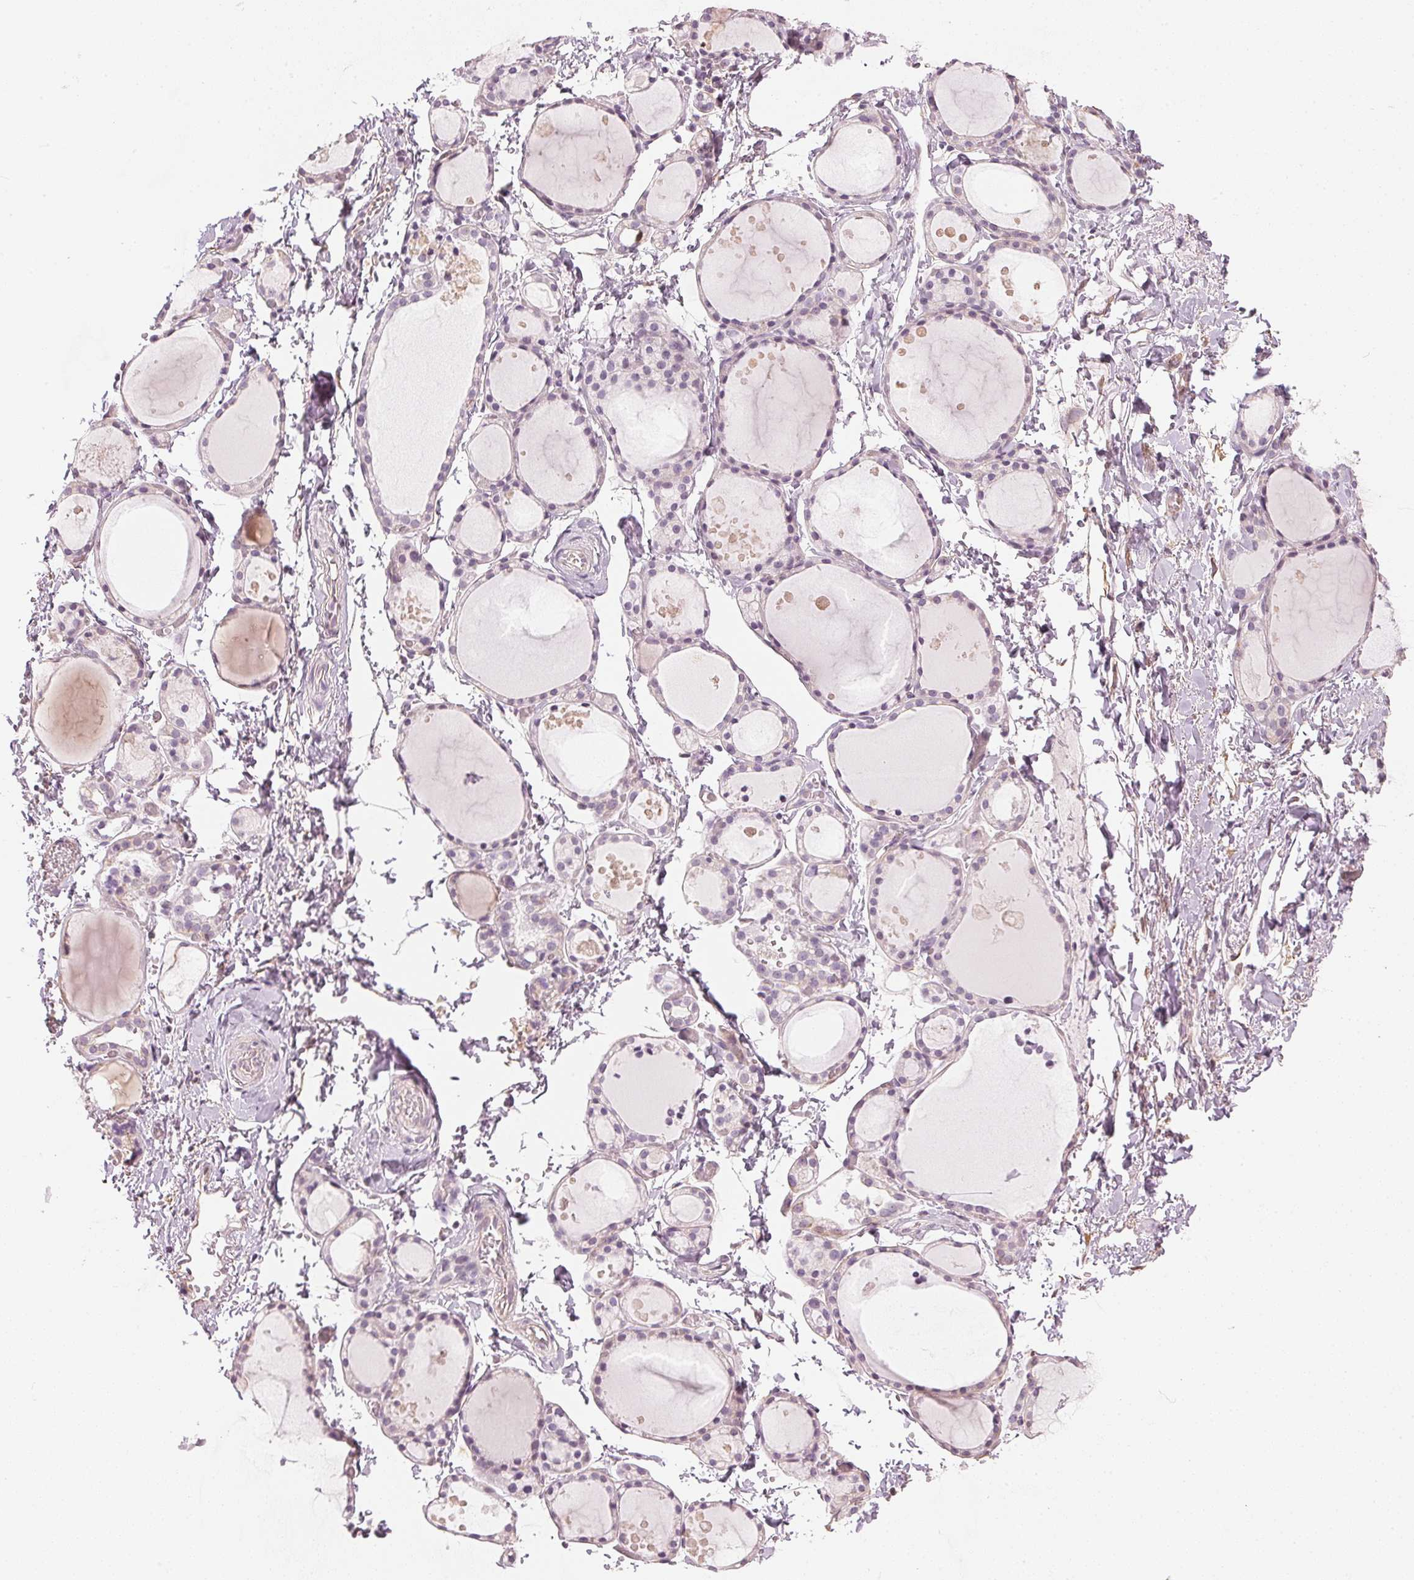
{"staining": {"intensity": "negative", "quantity": "none", "location": "none"}, "tissue": "thyroid gland", "cell_type": "Glandular cells", "image_type": "normal", "snomed": [{"axis": "morphology", "description": "Normal tissue, NOS"}, {"axis": "topography", "description": "Thyroid gland"}], "caption": "High power microscopy photomicrograph of an immunohistochemistry photomicrograph of normal thyroid gland, revealing no significant positivity in glandular cells.", "gene": "APLP1", "patient": {"sex": "male", "age": 68}}